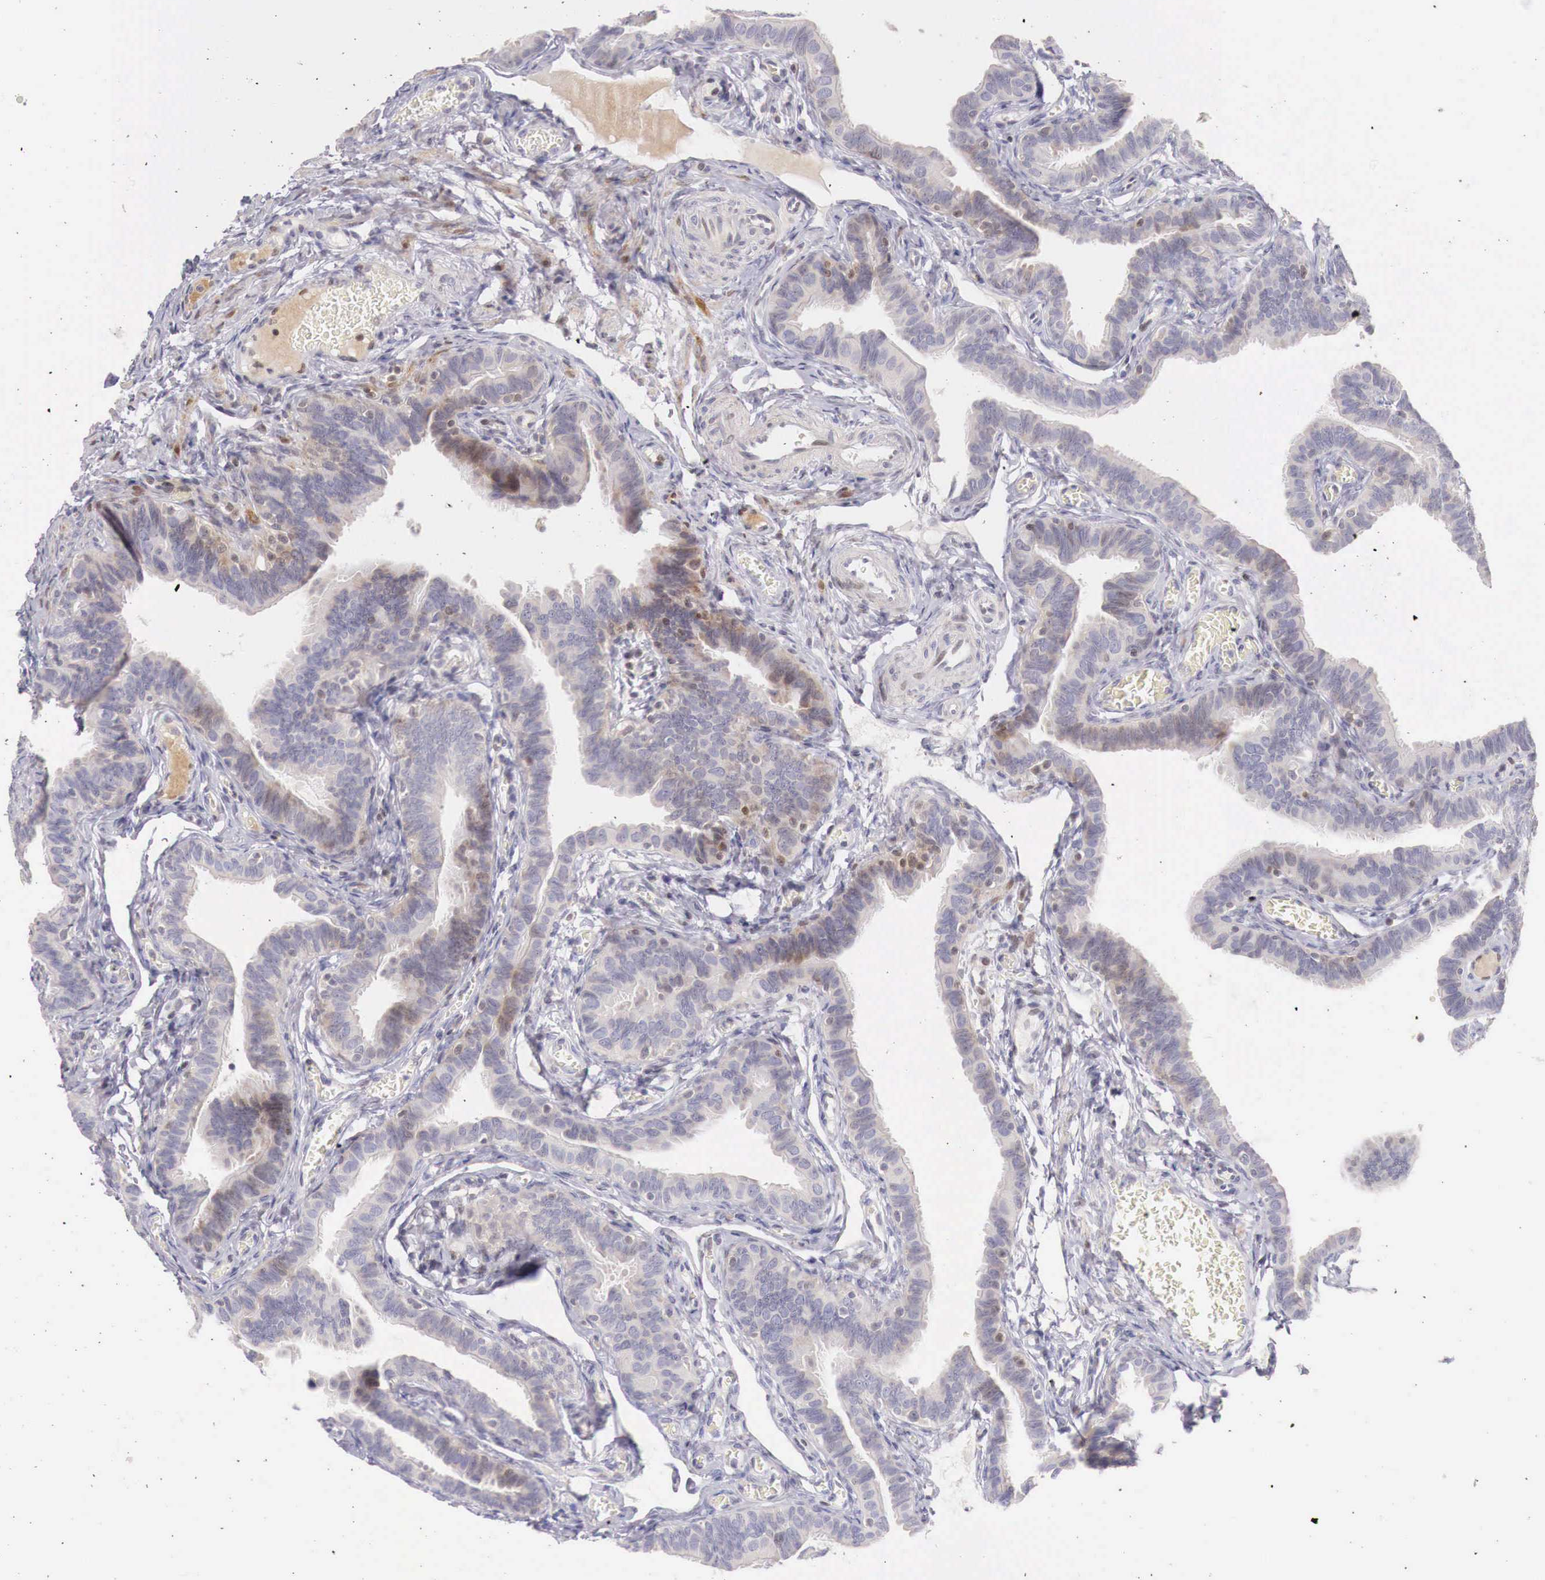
{"staining": {"intensity": "moderate", "quantity": "<25%", "location": "cytoplasmic/membranous"}, "tissue": "fallopian tube", "cell_type": "Glandular cells", "image_type": "normal", "snomed": [{"axis": "morphology", "description": "Normal tissue, NOS"}, {"axis": "topography", "description": "Vagina"}, {"axis": "topography", "description": "Fallopian tube"}], "caption": "Immunohistochemical staining of benign fallopian tube demonstrates low levels of moderate cytoplasmic/membranous staining in about <25% of glandular cells.", "gene": "CLCN5", "patient": {"sex": "female", "age": 38}}